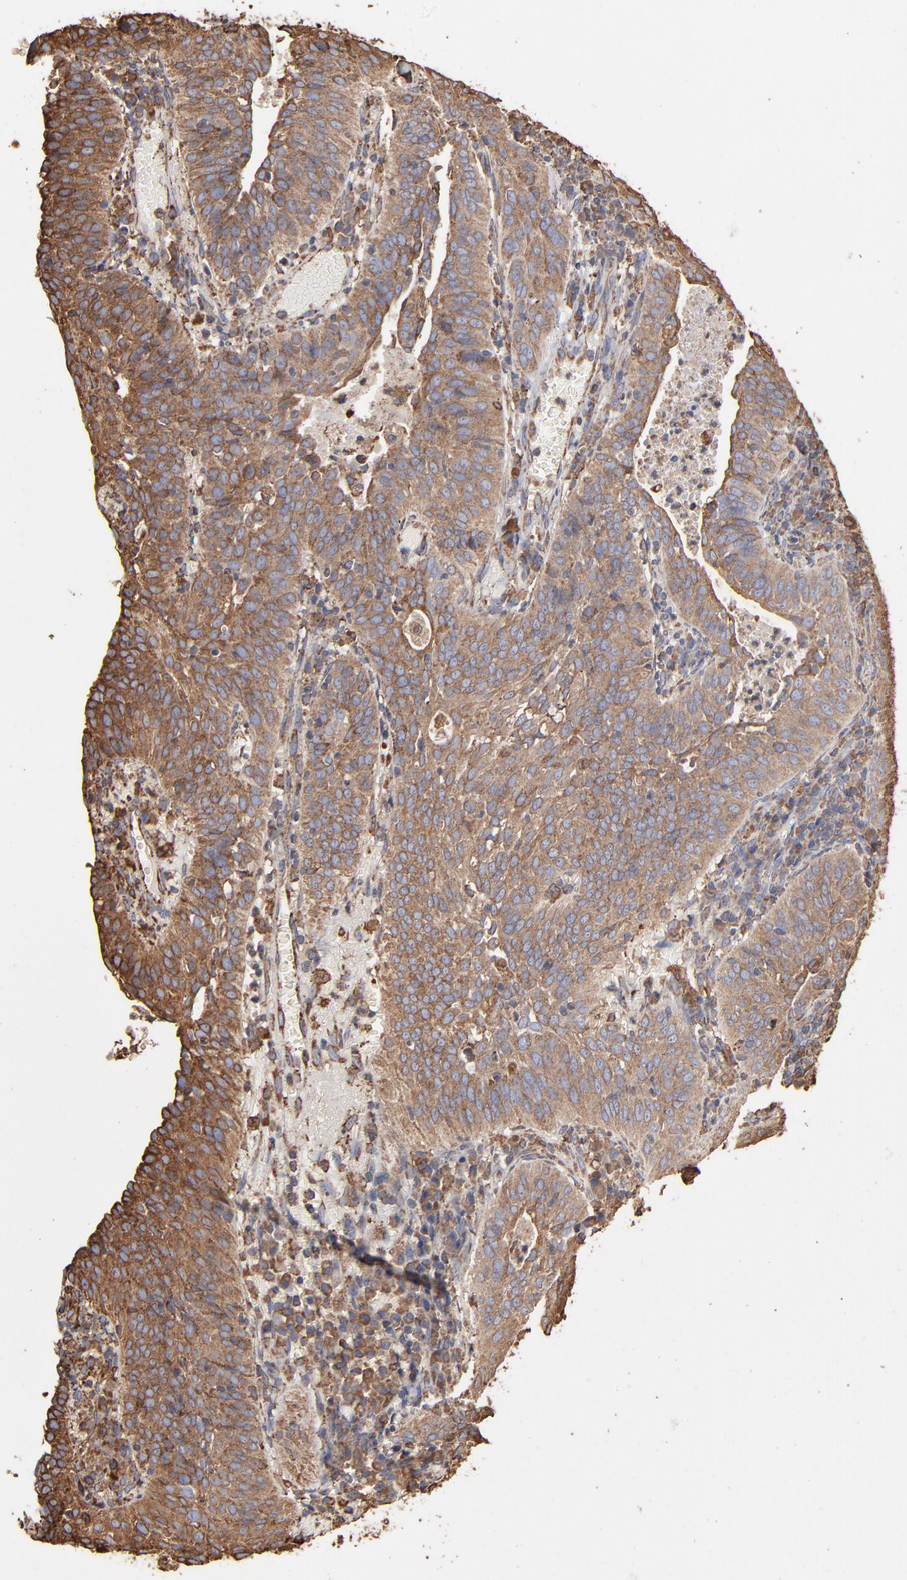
{"staining": {"intensity": "moderate", "quantity": ">75%", "location": "cytoplasmic/membranous"}, "tissue": "cervical cancer", "cell_type": "Tumor cells", "image_type": "cancer", "snomed": [{"axis": "morphology", "description": "Squamous cell carcinoma, NOS"}, {"axis": "topography", "description": "Cervix"}], "caption": "An immunohistochemistry (IHC) micrograph of tumor tissue is shown. Protein staining in brown shows moderate cytoplasmic/membranous positivity in cervical squamous cell carcinoma within tumor cells. (brown staining indicates protein expression, while blue staining denotes nuclei).", "gene": "PDIA3", "patient": {"sex": "female", "age": 39}}